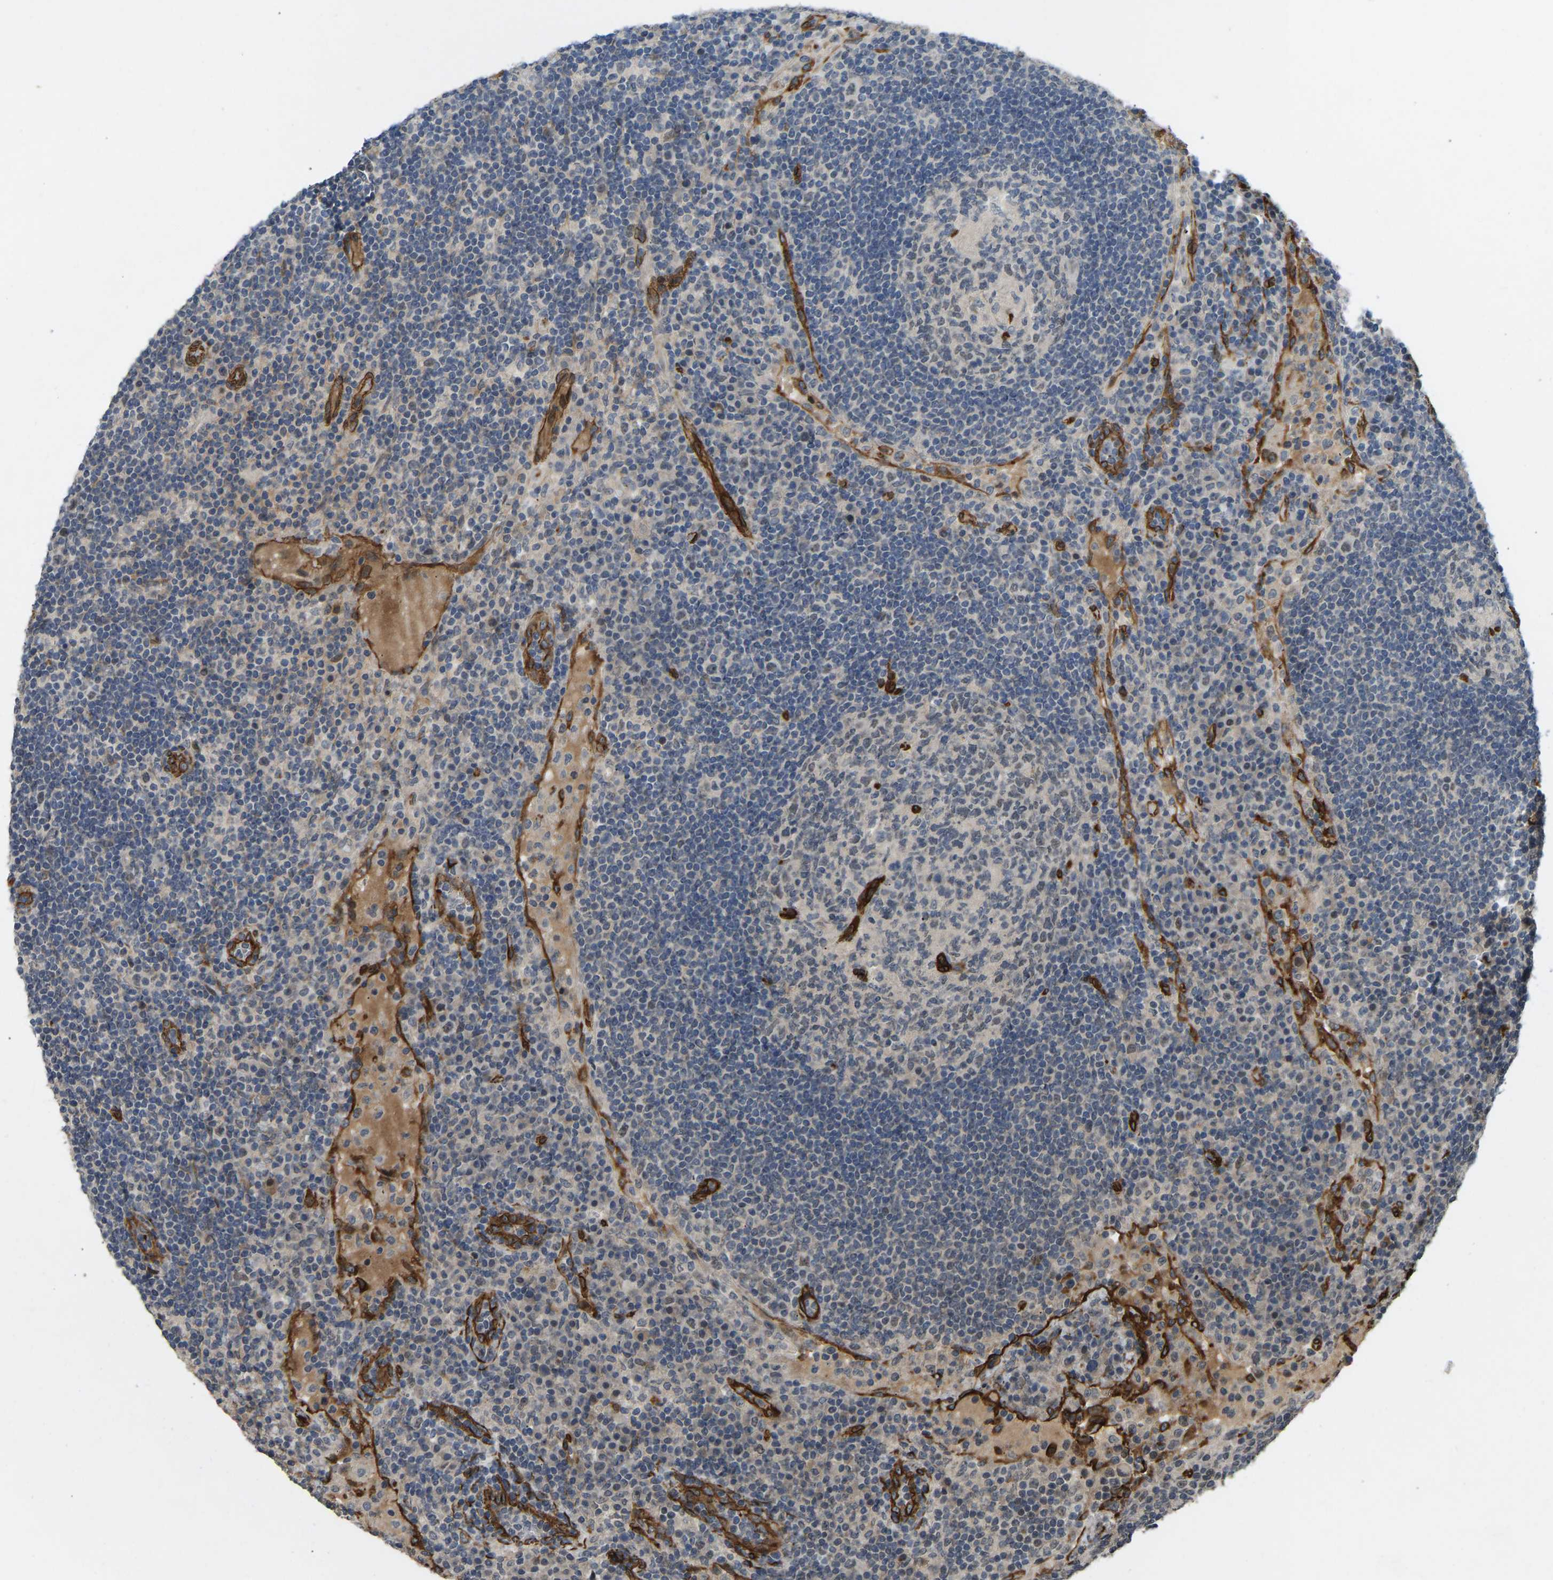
{"staining": {"intensity": "weak", "quantity": "<25%", "location": "nuclear"}, "tissue": "lymph node", "cell_type": "Germinal center cells", "image_type": "normal", "snomed": [{"axis": "morphology", "description": "Normal tissue, NOS"}, {"axis": "topography", "description": "Lymph node"}], "caption": "Image shows no protein expression in germinal center cells of benign lymph node.", "gene": "NMB", "patient": {"sex": "female", "age": 53}}